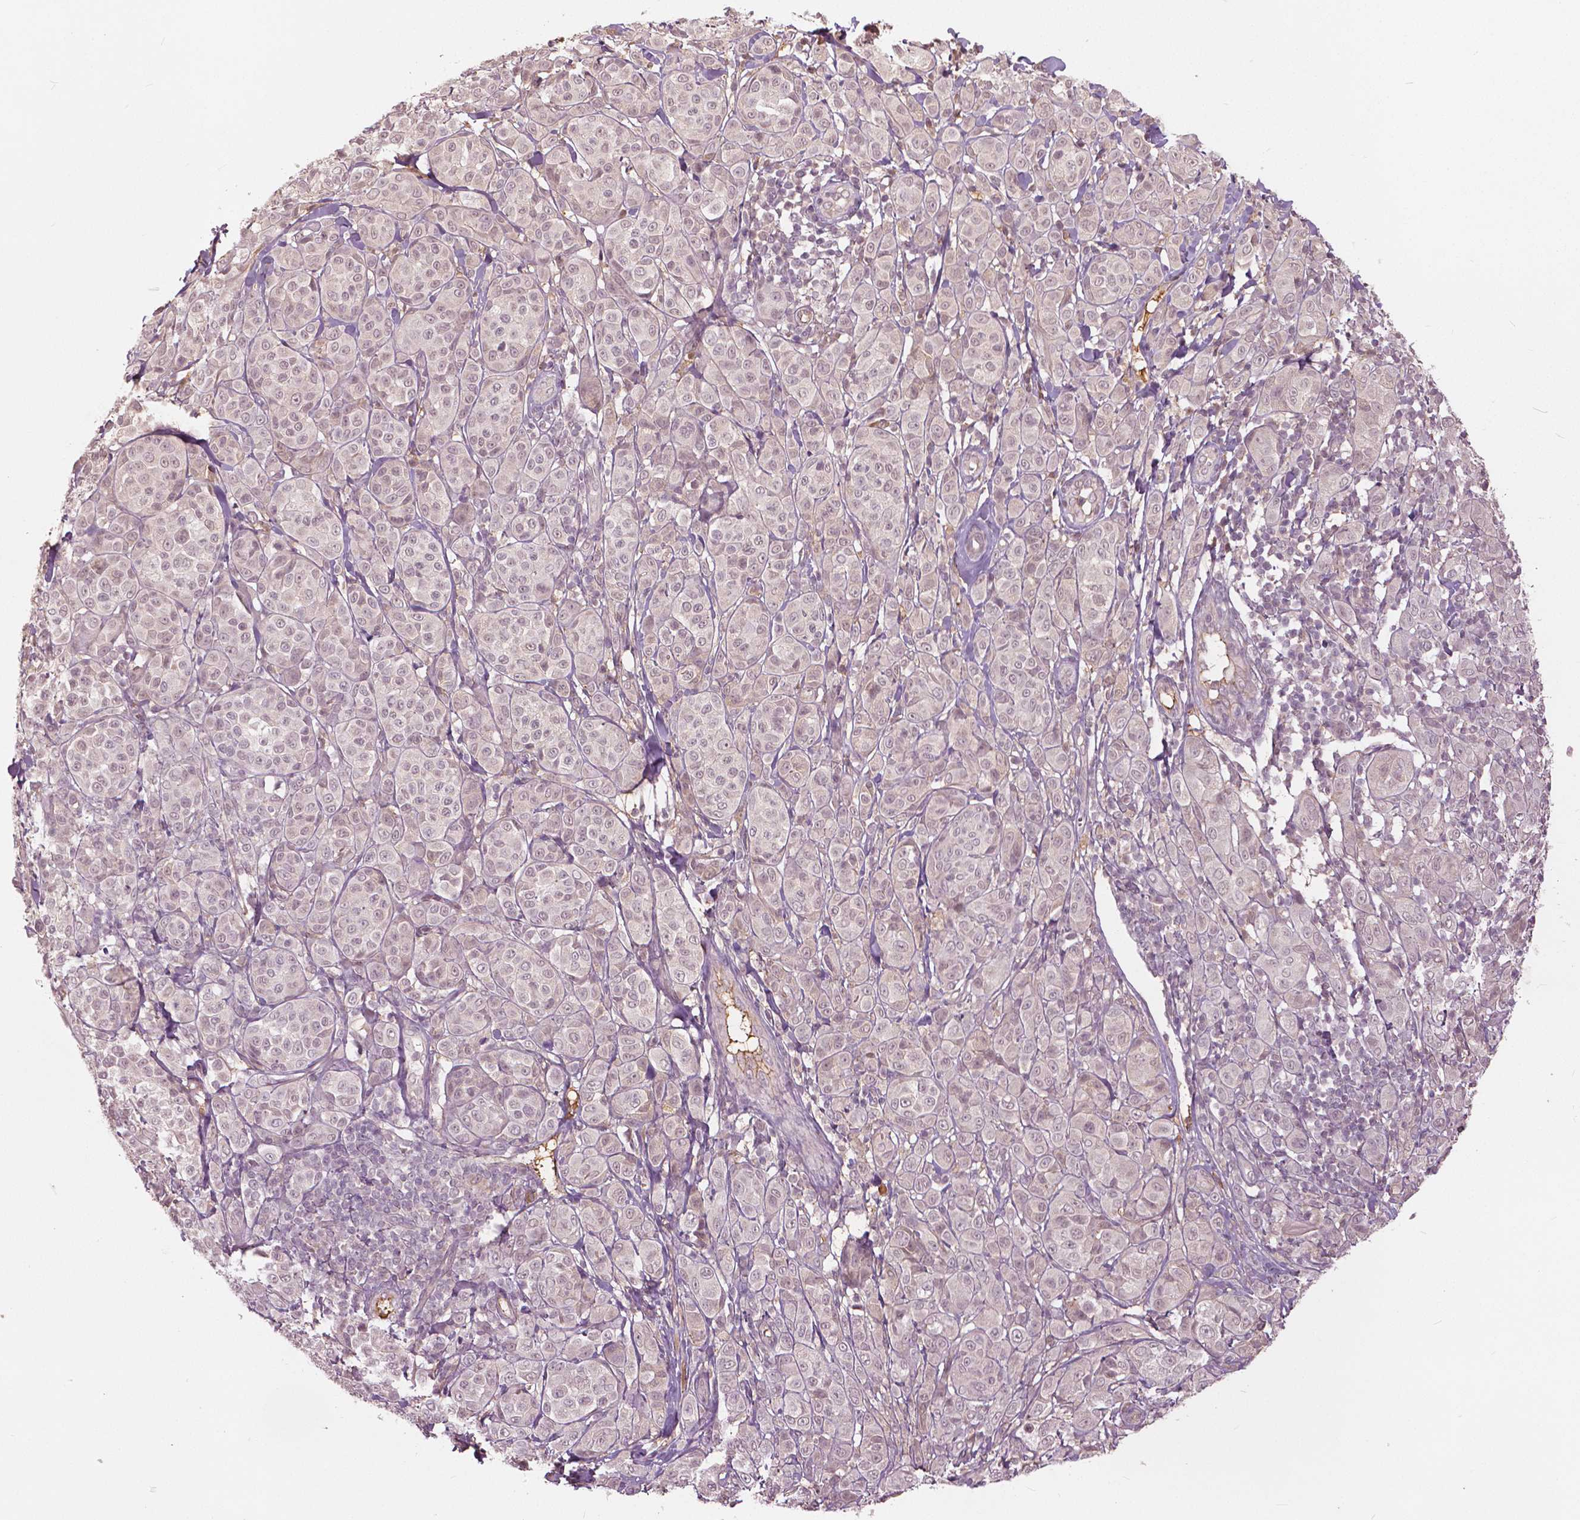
{"staining": {"intensity": "weak", "quantity": "<25%", "location": "nuclear"}, "tissue": "melanoma", "cell_type": "Tumor cells", "image_type": "cancer", "snomed": [{"axis": "morphology", "description": "Malignant melanoma, NOS"}, {"axis": "topography", "description": "Skin"}], "caption": "A micrograph of melanoma stained for a protein demonstrates no brown staining in tumor cells.", "gene": "ANGPTL4", "patient": {"sex": "male", "age": 89}}